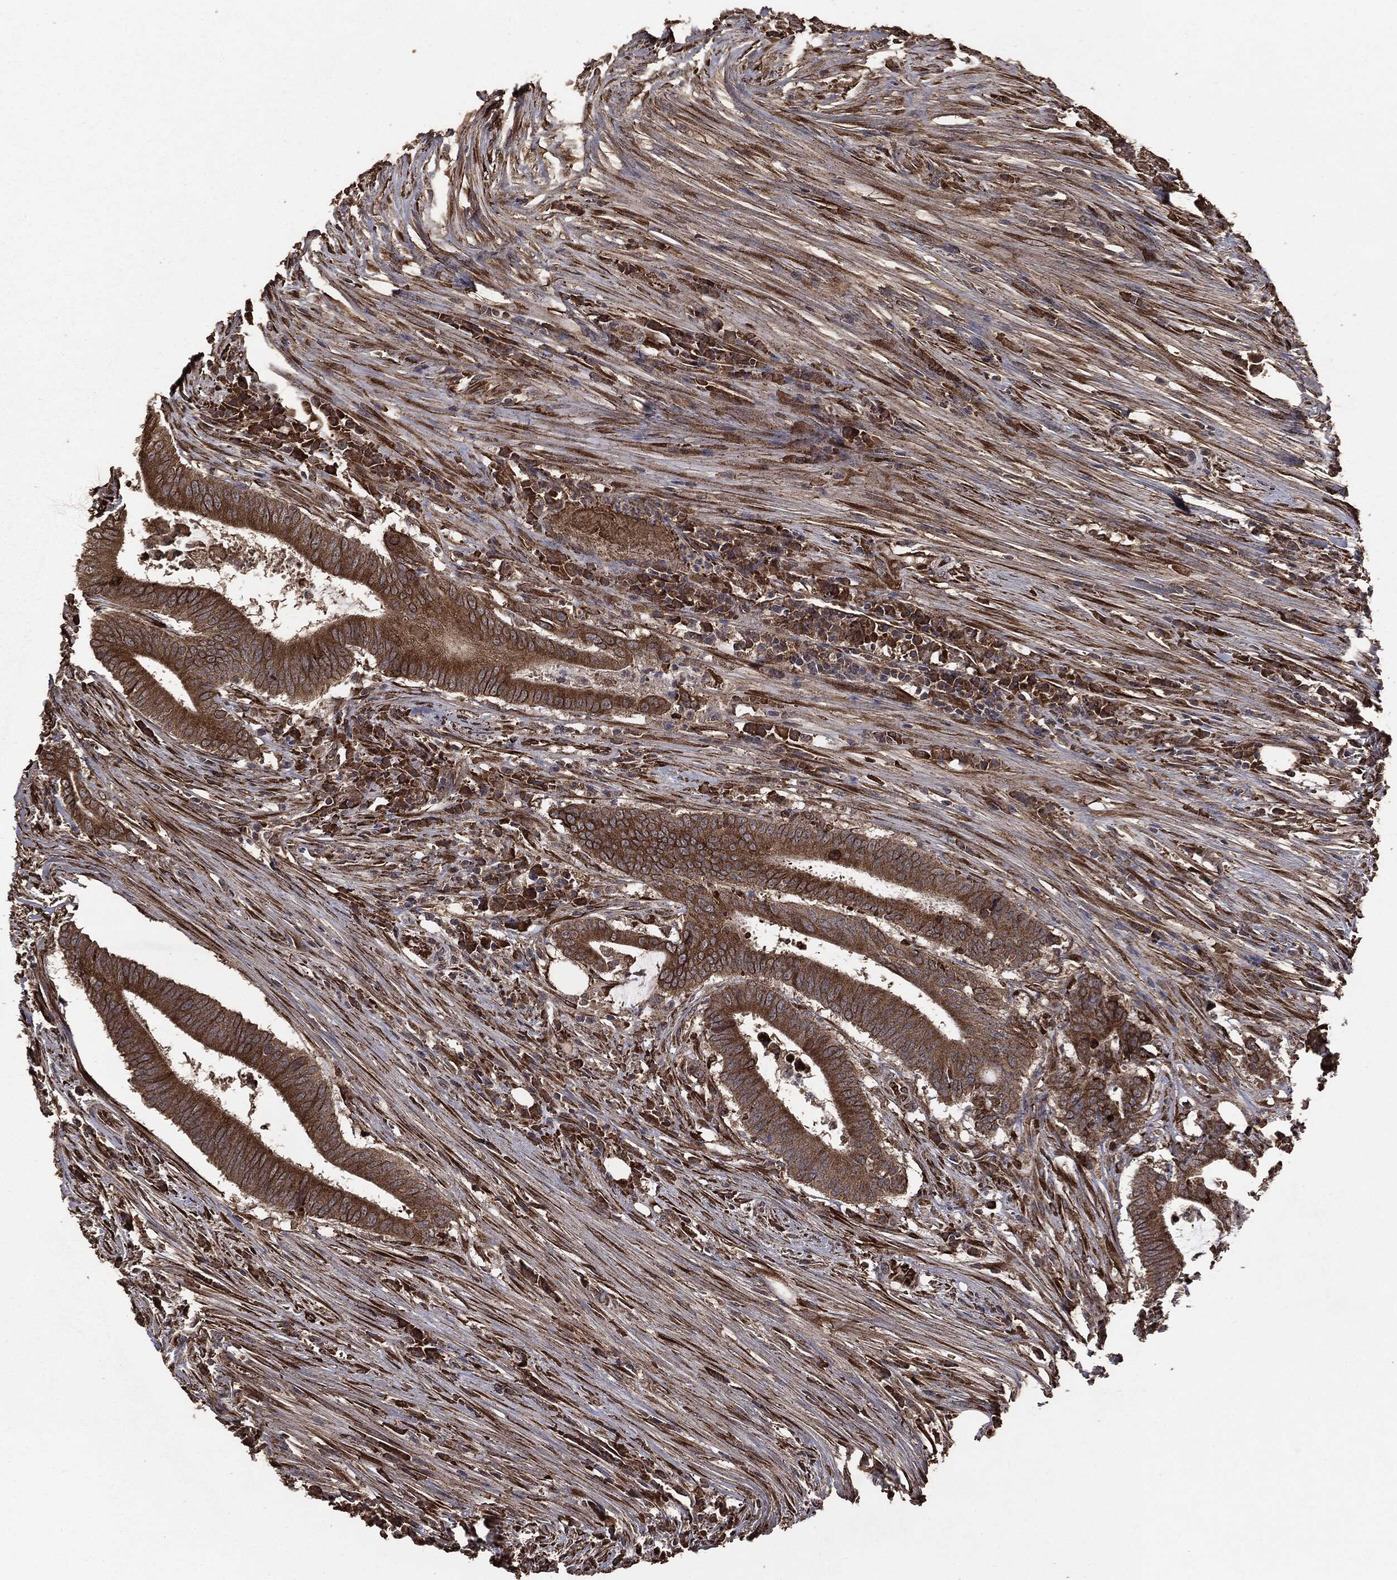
{"staining": {"intensity": "moderate", "quantity": ">75%", "location": "cytoplasmic/membranous"}, "tissue": "colorectal cancer", "cell_type": "Tumor cells", "image_type": "cancer", "snomed": [{"axis": "morphology", "description": "Adenocarcinoma, NOS"}, {"axis": "topography", "description": "Colon"}], "caption": "Immunohistochemical staining of human colorectal cancer (adenocarcinoma) shows medium levels of moderate cytoplasmic/membranous expression in approximately >75% of tumor cells. The staining was performed using DAB, with brown indicating positive protein expression. Nuclei are stained blue with hematoxylin.", "gene": "MTOR", "patient": {"sex": "female", "age": 43}}